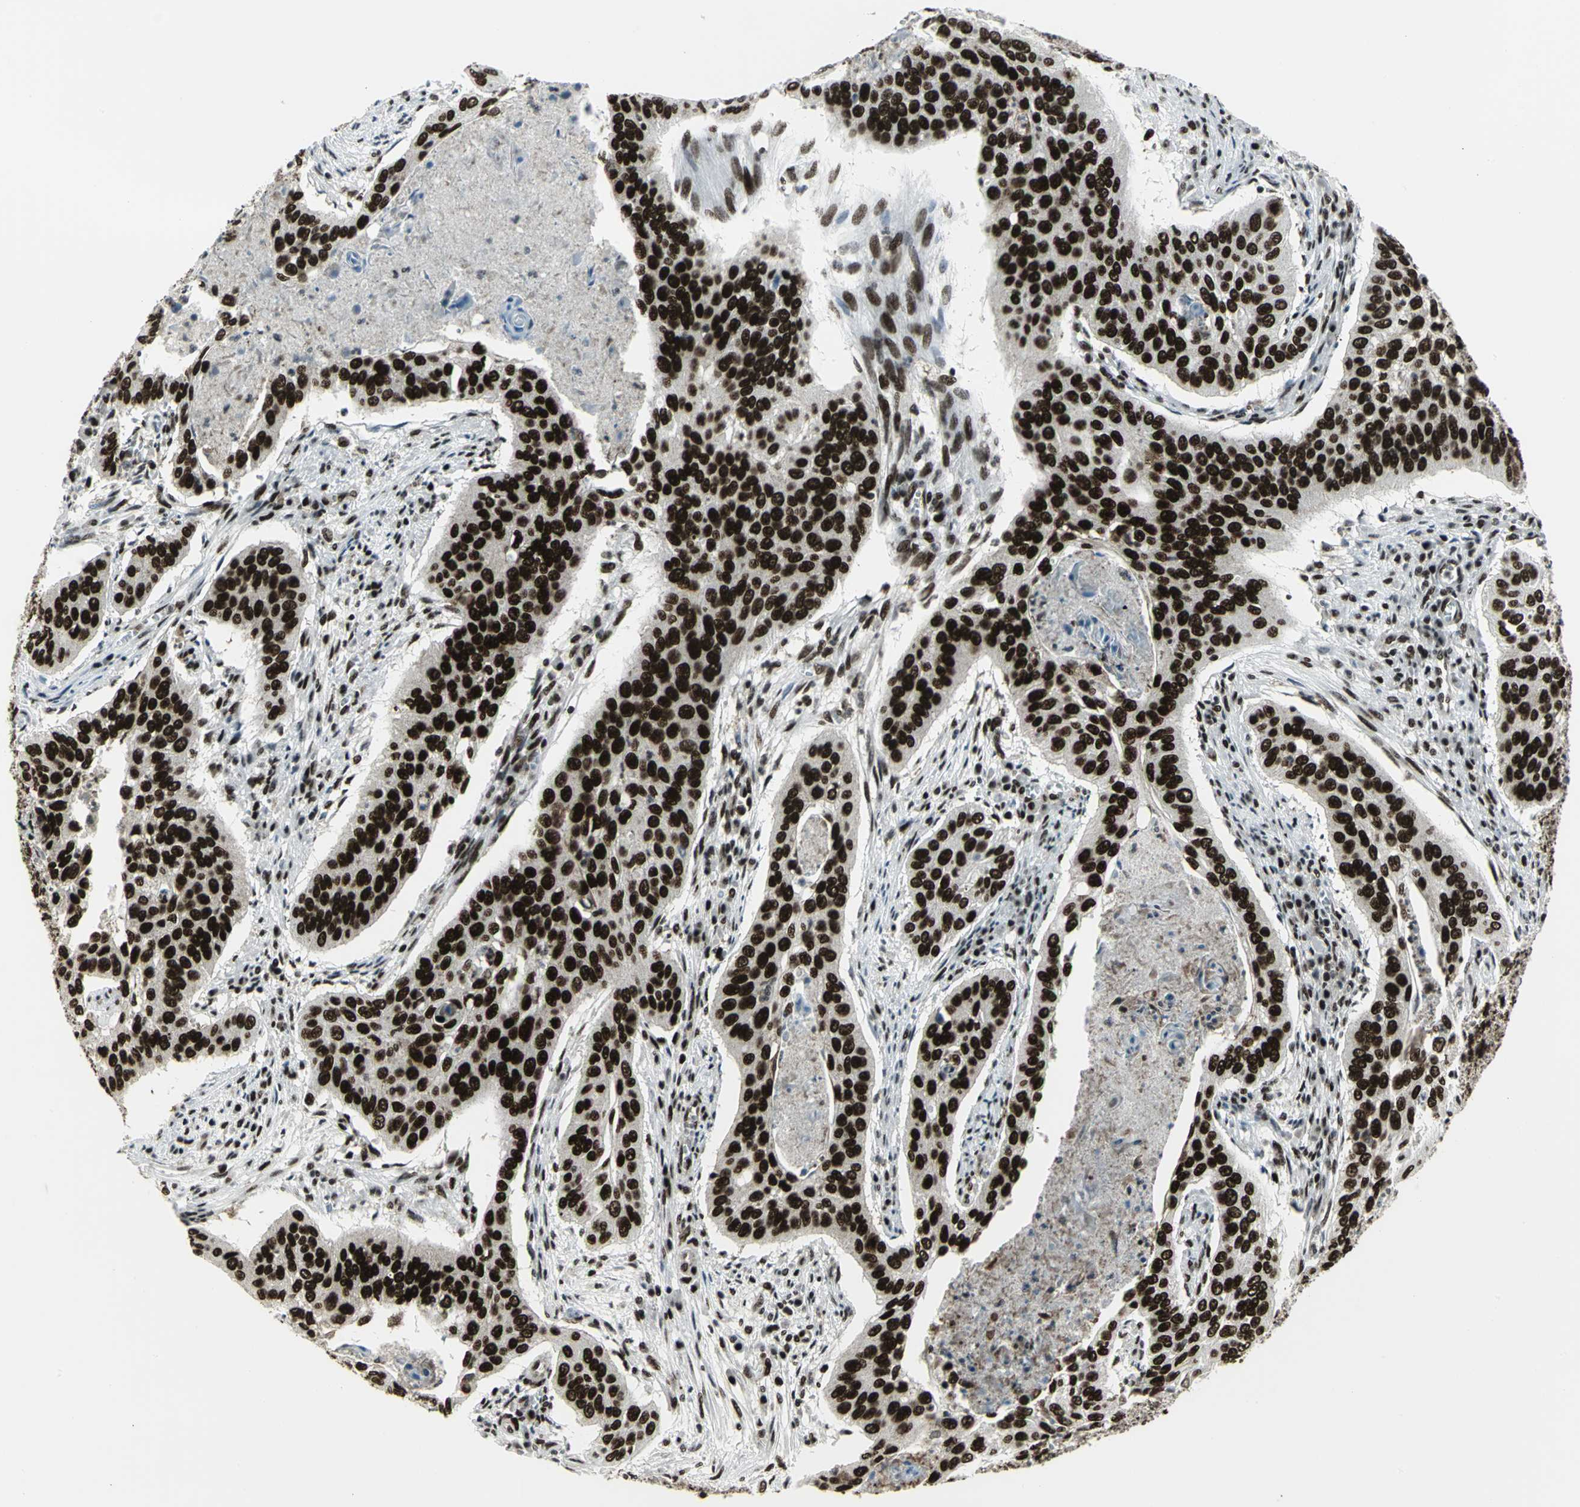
{"staining": {"intensity": "strong", "quantity": ">75%", "location": "nuclear"}, "tissue": "cervical cancer", "cell_type": "Tumor cells", "image_type": "cancer", "snomed": [{"axis": "morphology", "description": "Squamous cell carcinoma, NOS"}, {"axis": "topography", "description": "Cervix"}], "caption": "Cervical cancer tissue demonstrates strong nuclear staining in about >75% of tumor cells, visualized by immunohistochemistry. The protein of interest is stained brown, and the nuclei are stained in blue (DAB (3,3'-diaminobenzidine) IHC with brightfield microscopy, high magnification).", "gene": "SMARCA4", "patient": {"sex": "female", "age": 39}}